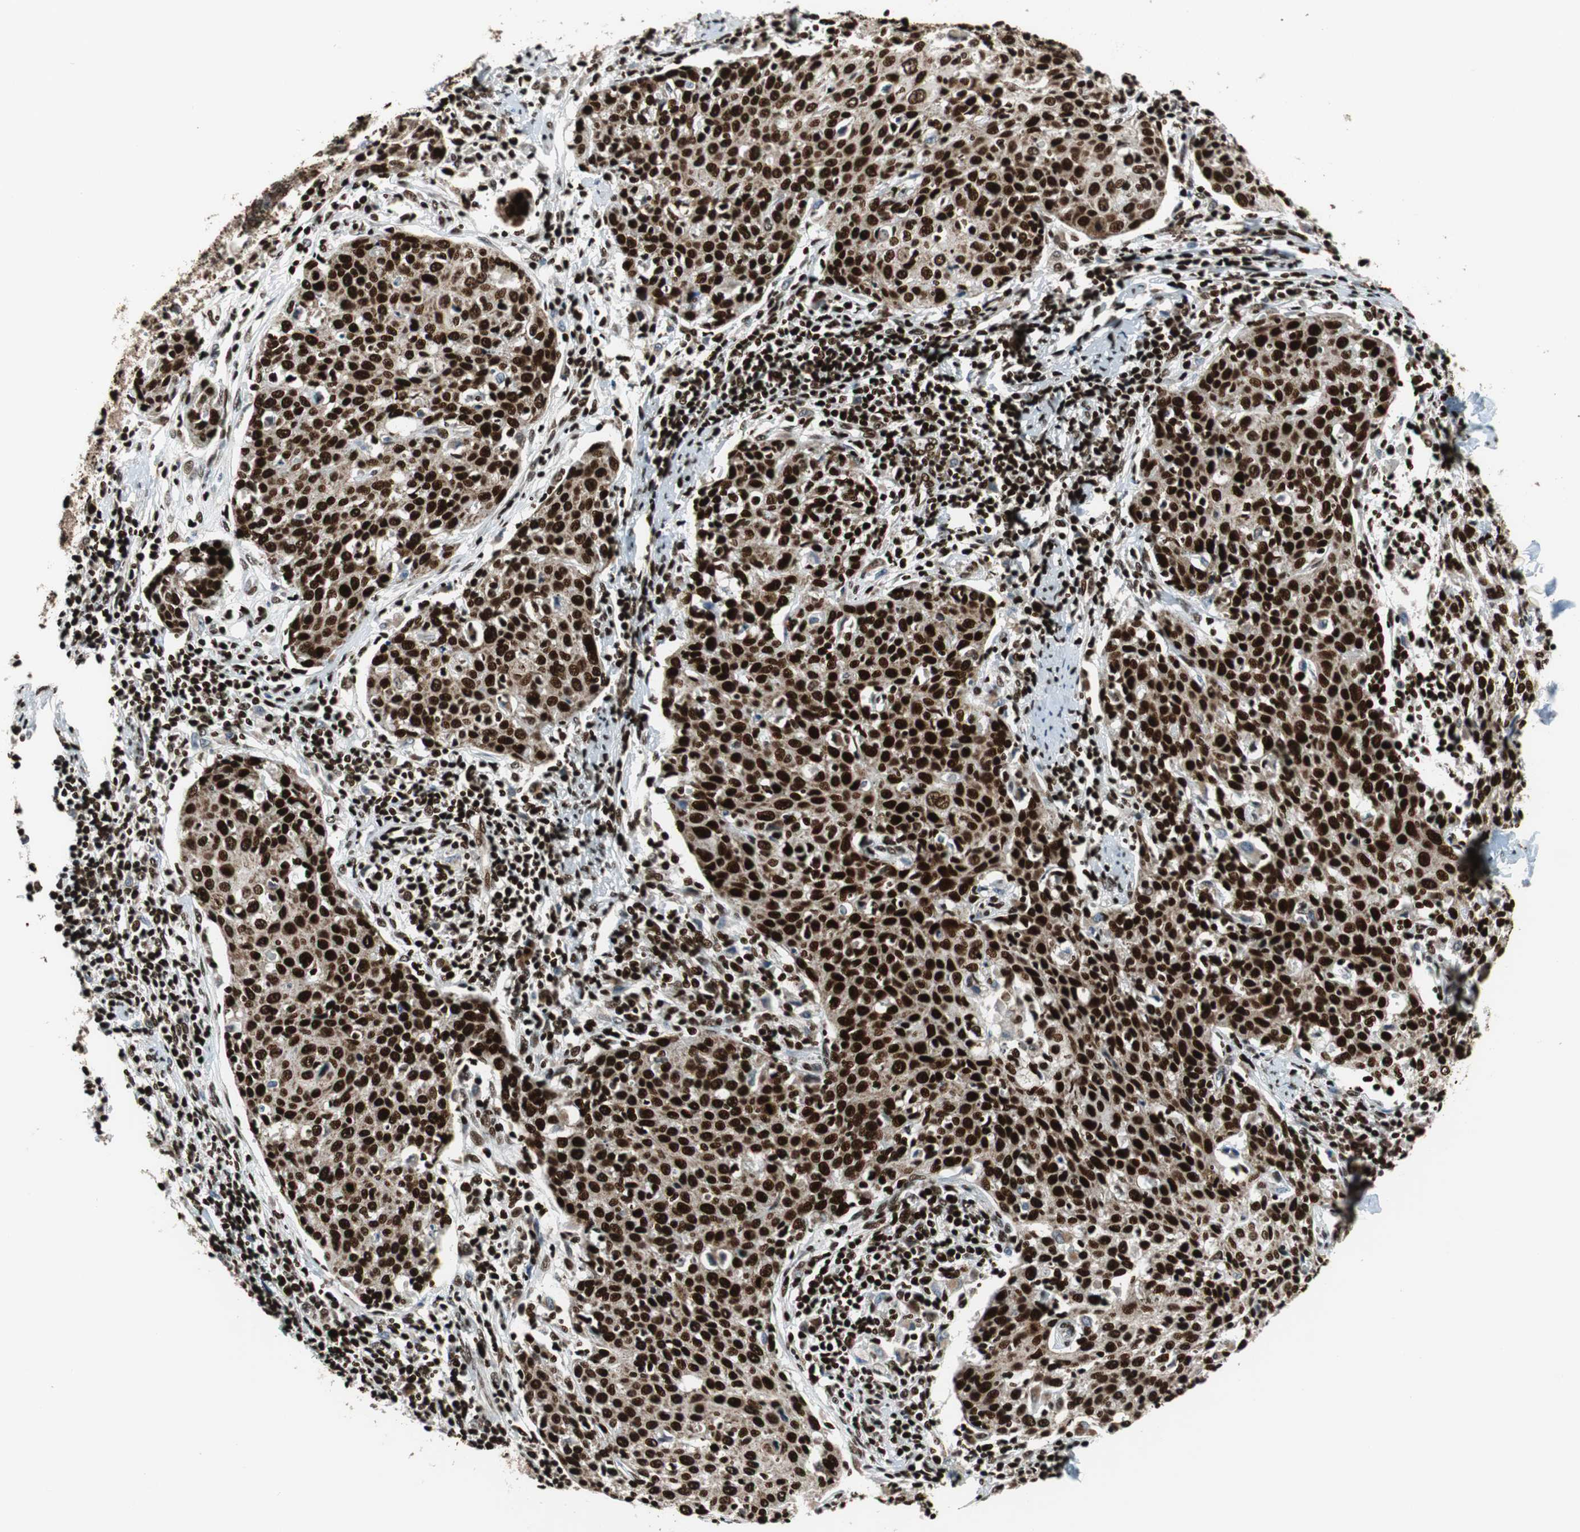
{"staining": {"intensity": "strong", "quantity": ">75%", "location": "nuclear"}, "tissue": "cervical cancer", "cell_type": "Tumor cells", "image_type": "cancer", "snomed": [{"axis": "morphology", "description": "Squamous cell carcinoma, NOS"}, {"axis": "topography", "description": "Cervix"}], "caption": "A high amount of strong nuclear expression is seen in approximately >75% of tumor cells in cervical cancer tissue.", "gene": "HDAC1", "patient": {"sex": "female", "age": 38}}